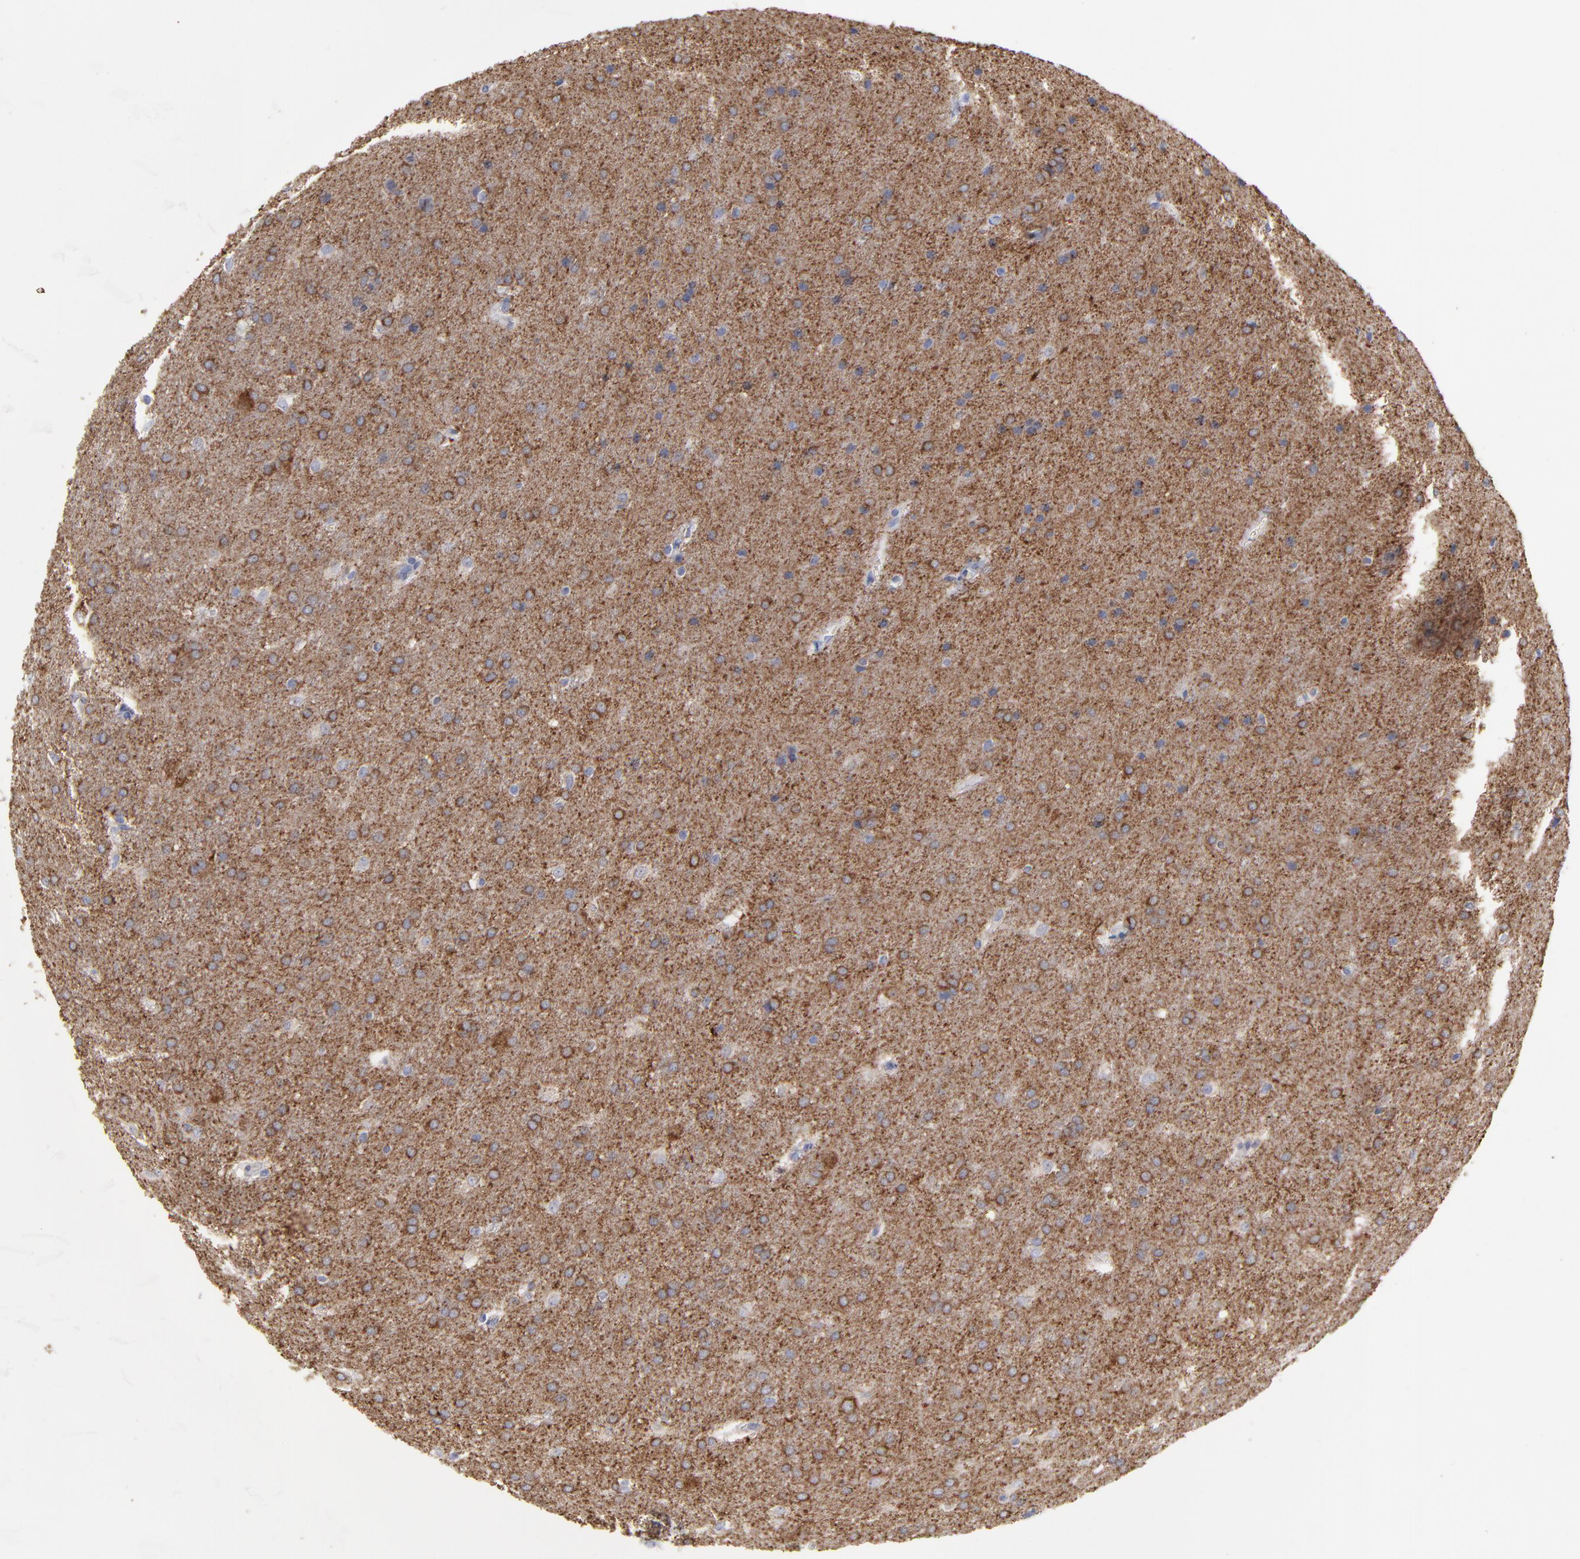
{"staining": {"intensity": "moderate", "quantity": "25%-75%", "location": "cytoplasmic/membranous"}, "tissue": "glioma", "cell_type": "Tumor cells", "image_type": "cancer", "snomed": [{"axis": "morphology", "description": "Glioma, malignant, Low grade"}, {"axis": "topography", "description": "Brain"}], "caption": "The histopathology image reveals immunohistochemical staining of glioma. There is moderate cytoplasmic/membranous positivity is seen in approximately 25%-75% of tumor cells.", "gene": "CNTN3", "patient": {"sex": "female", "age": 32}}